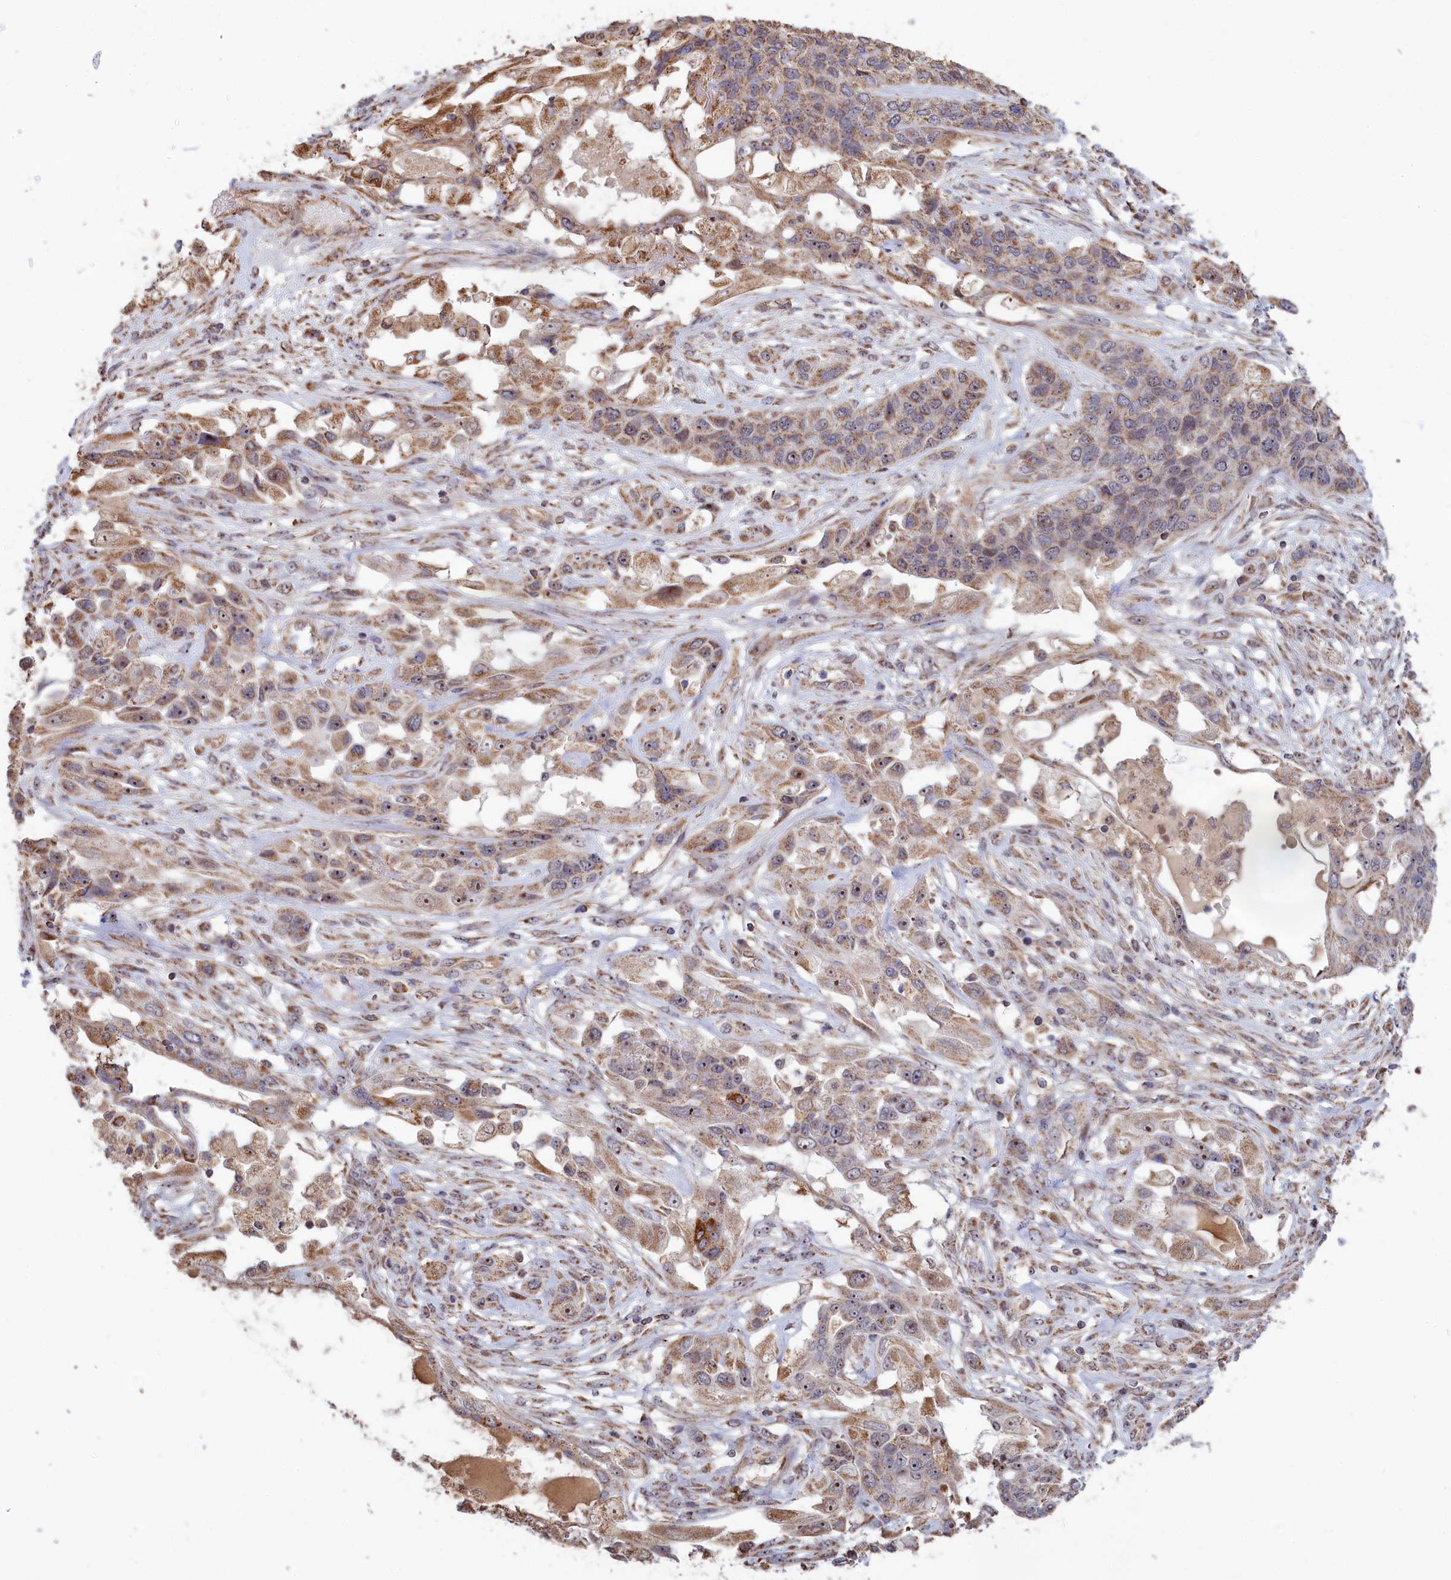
{"staining": {"intensity": "moderate", "quantity": "25%-75%", "location": "cytoplasmic/membranous,nuclear"}, "tissue": "lung cancer", "cell_type": "Tumor cells", "image_type": "cancer", "snomed": [{"axis": "morphology", "description": "Squamous cell carcinoma, NOS"}, {"axis": "topography", "description": "Lung"}], "caption": "This photomicrograph exhibits lung squamous cell carcinoma stained with IHC to label a protein in brown. The cytoplasmic/membranous and nuclear of tumor cells show moderate positivity for the protein. Nuclei are counter-stained blue.", "gene": "ZNF816", "patient": {"sex": "female", "age": 70}}